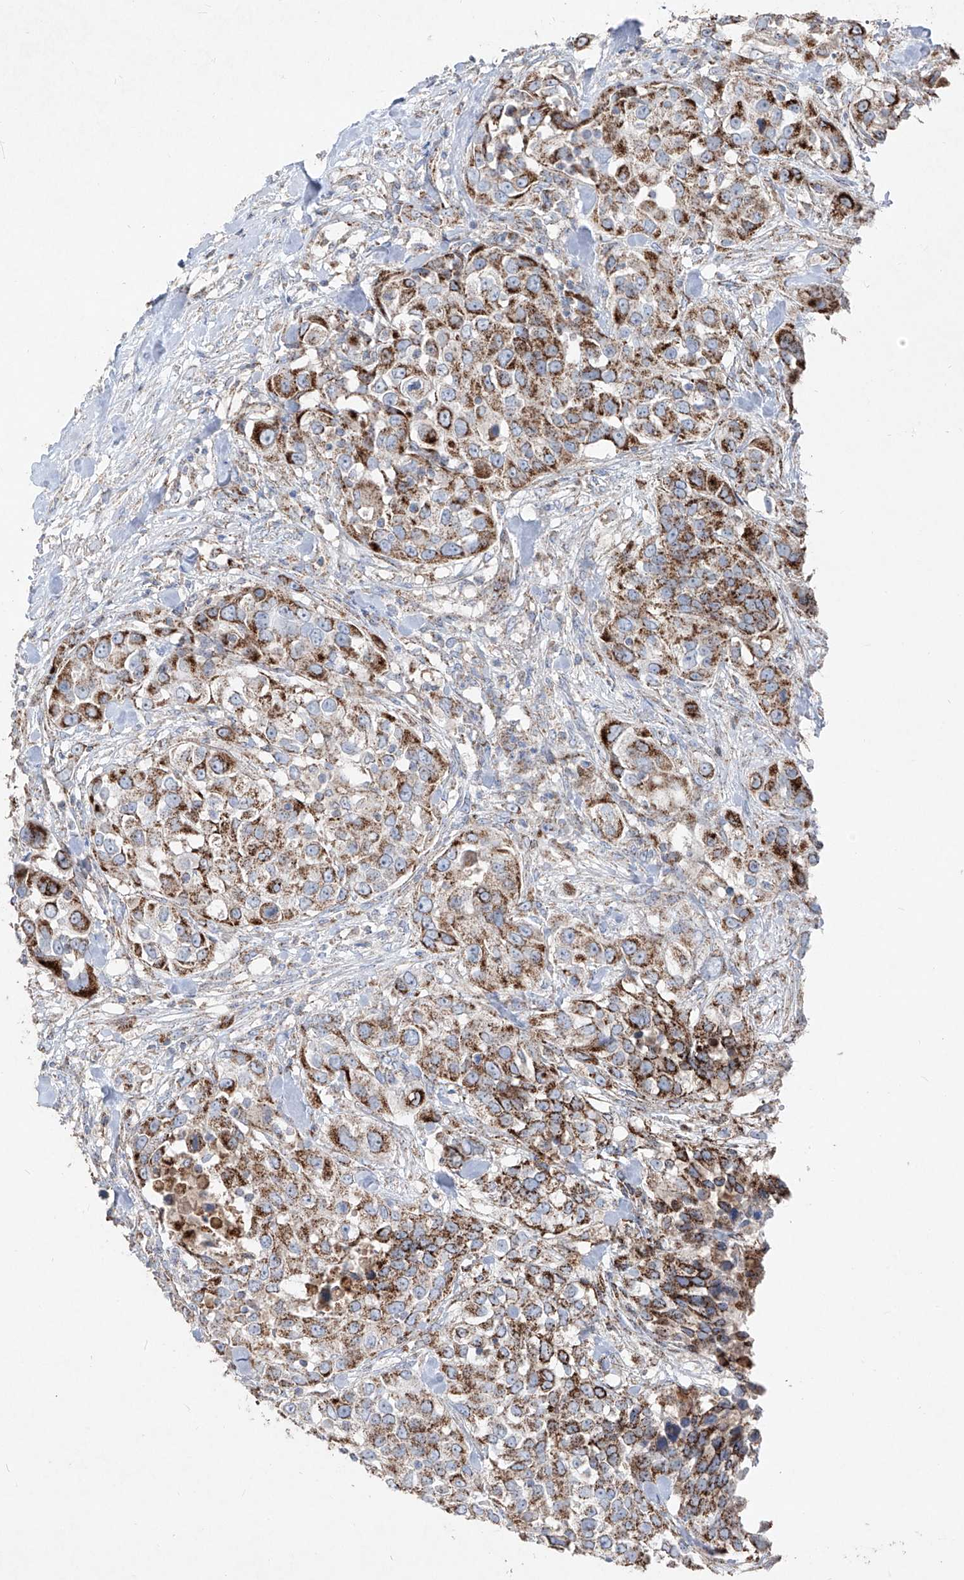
{"staining": {"intensity": "strong", "quantity": ">75%", "location": "cytoplasmic/membranous"}, "tissue": "urothelial cancer", "cell_type": "Tumor cells", "image_type": "cancer", "snomed": [{"axis": "morphology", "description": "Urothelial carcinoma, High grade"}, {"axis": "topography", "description": "Urinary bladder"}], "caption": "Immunohistochemistry (IHC) staining of urothelial carcinoma (high-grade), which exhibits high levels of strong cytoplasmic/membranous expression in about >75% of tumor cells indicating strong cytoplasmic/membranous protein positivity. The staining was performed using DAB (3,3'-diaminobenzidine) (brown) for protein detection and nuclei were counterstained in hematoxylin (blue).", "gene": "ABCD3", "patient": {"sex": "female", "age": 80}}